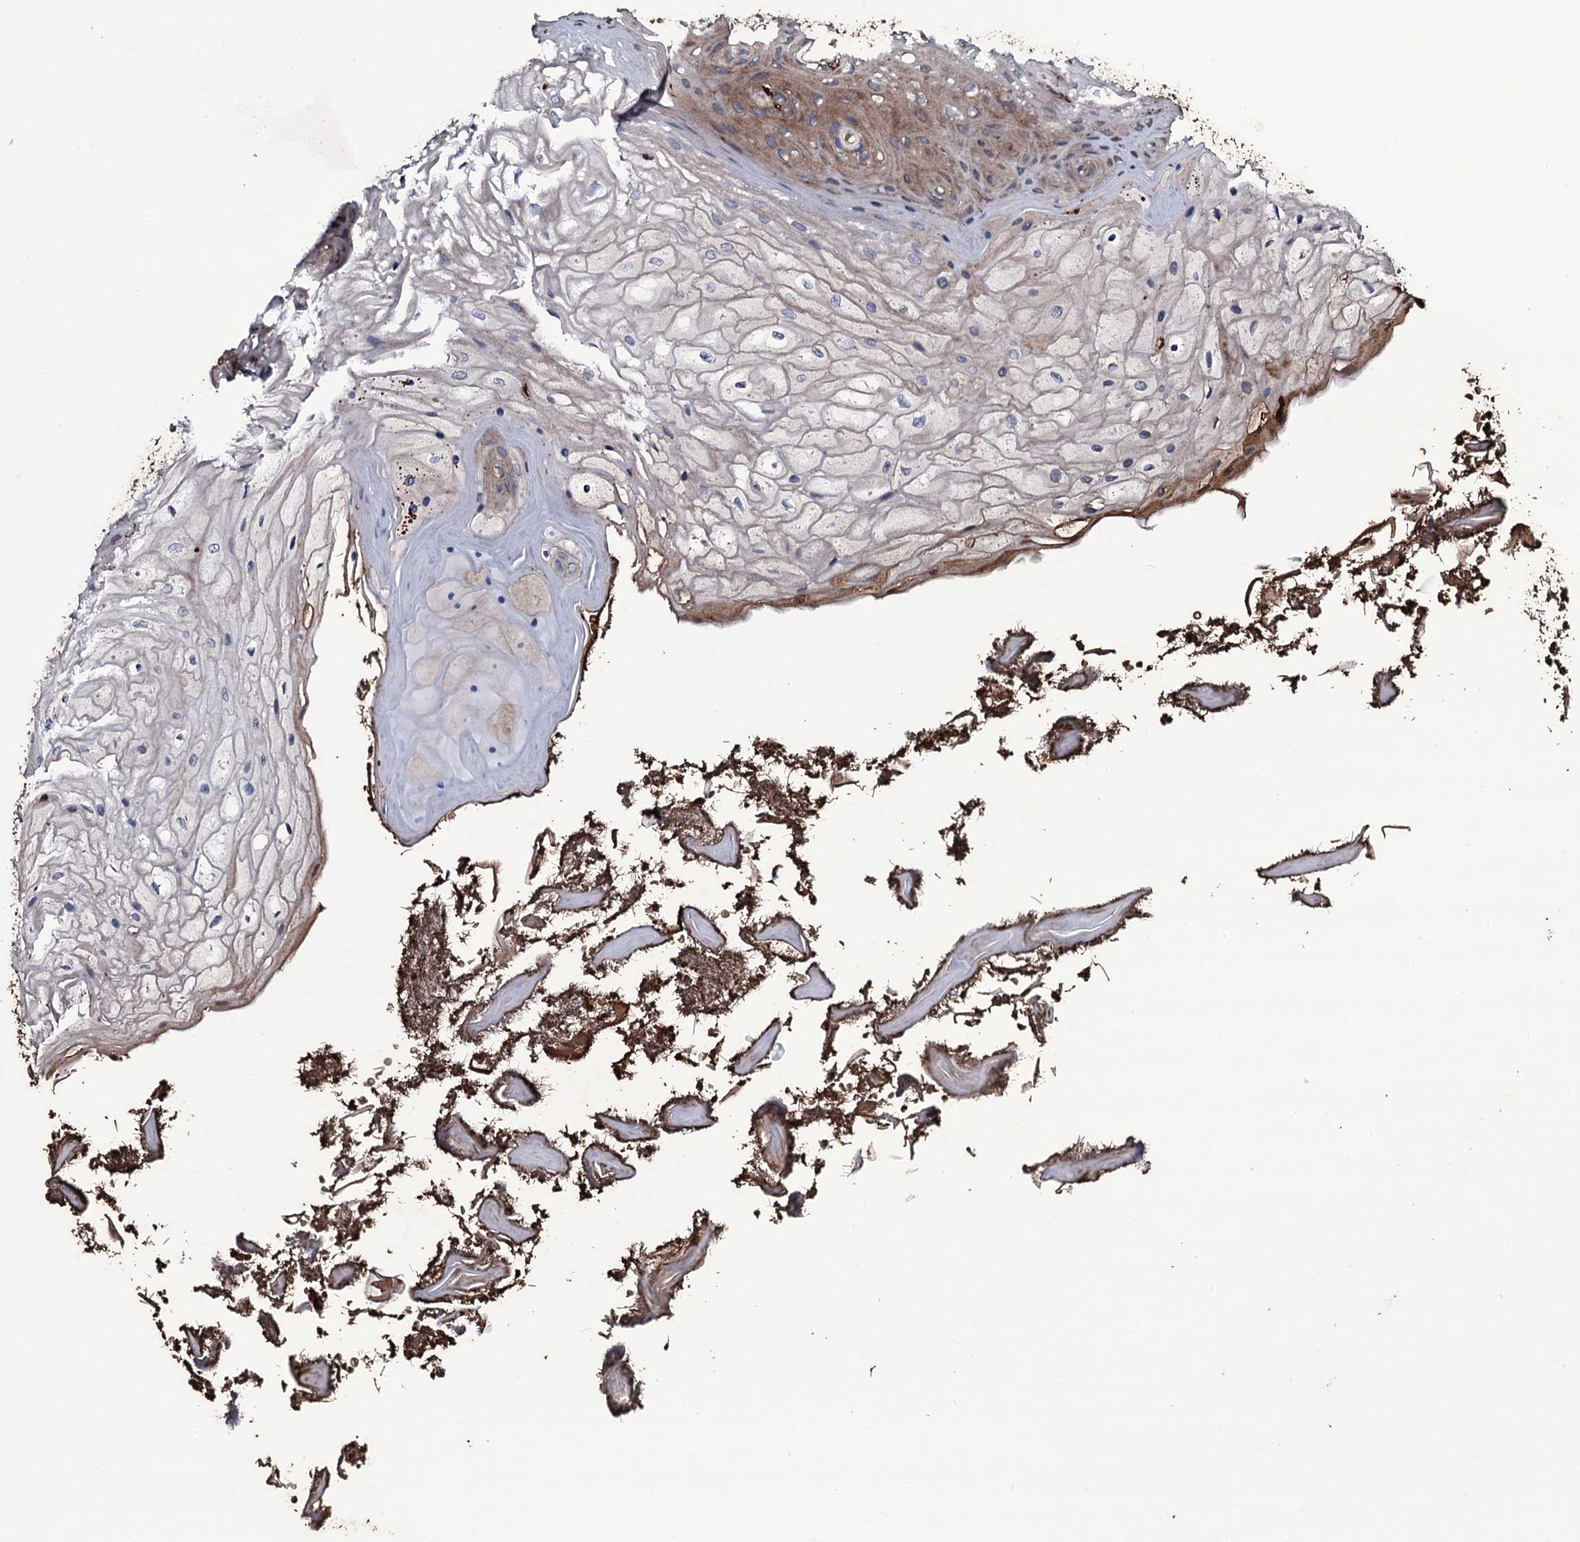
{"staining": {"intensity": "moderate", "quantity": "25%-75%", "location": "cytoplasmic/membranous"}, "tissue": "oral mucosa", "cell_type": "Squamous epithelial cells", "image_type": "normal", "snomed": [{"axis": "morphology", "description": "Normal tissue, NOS"}, {"axis": "topography", "description": "Oral tissue"}], "caption": "High-power microscopy captured an immunohistochemistry histopathology image of normal oral mucosa, revealing moderate cytoplasmic/membranous staining in about 25%-75% of squamous epithelial cells.", "gene": "ZSWIM8", "patient": {"sex": "female", "age": 80}}